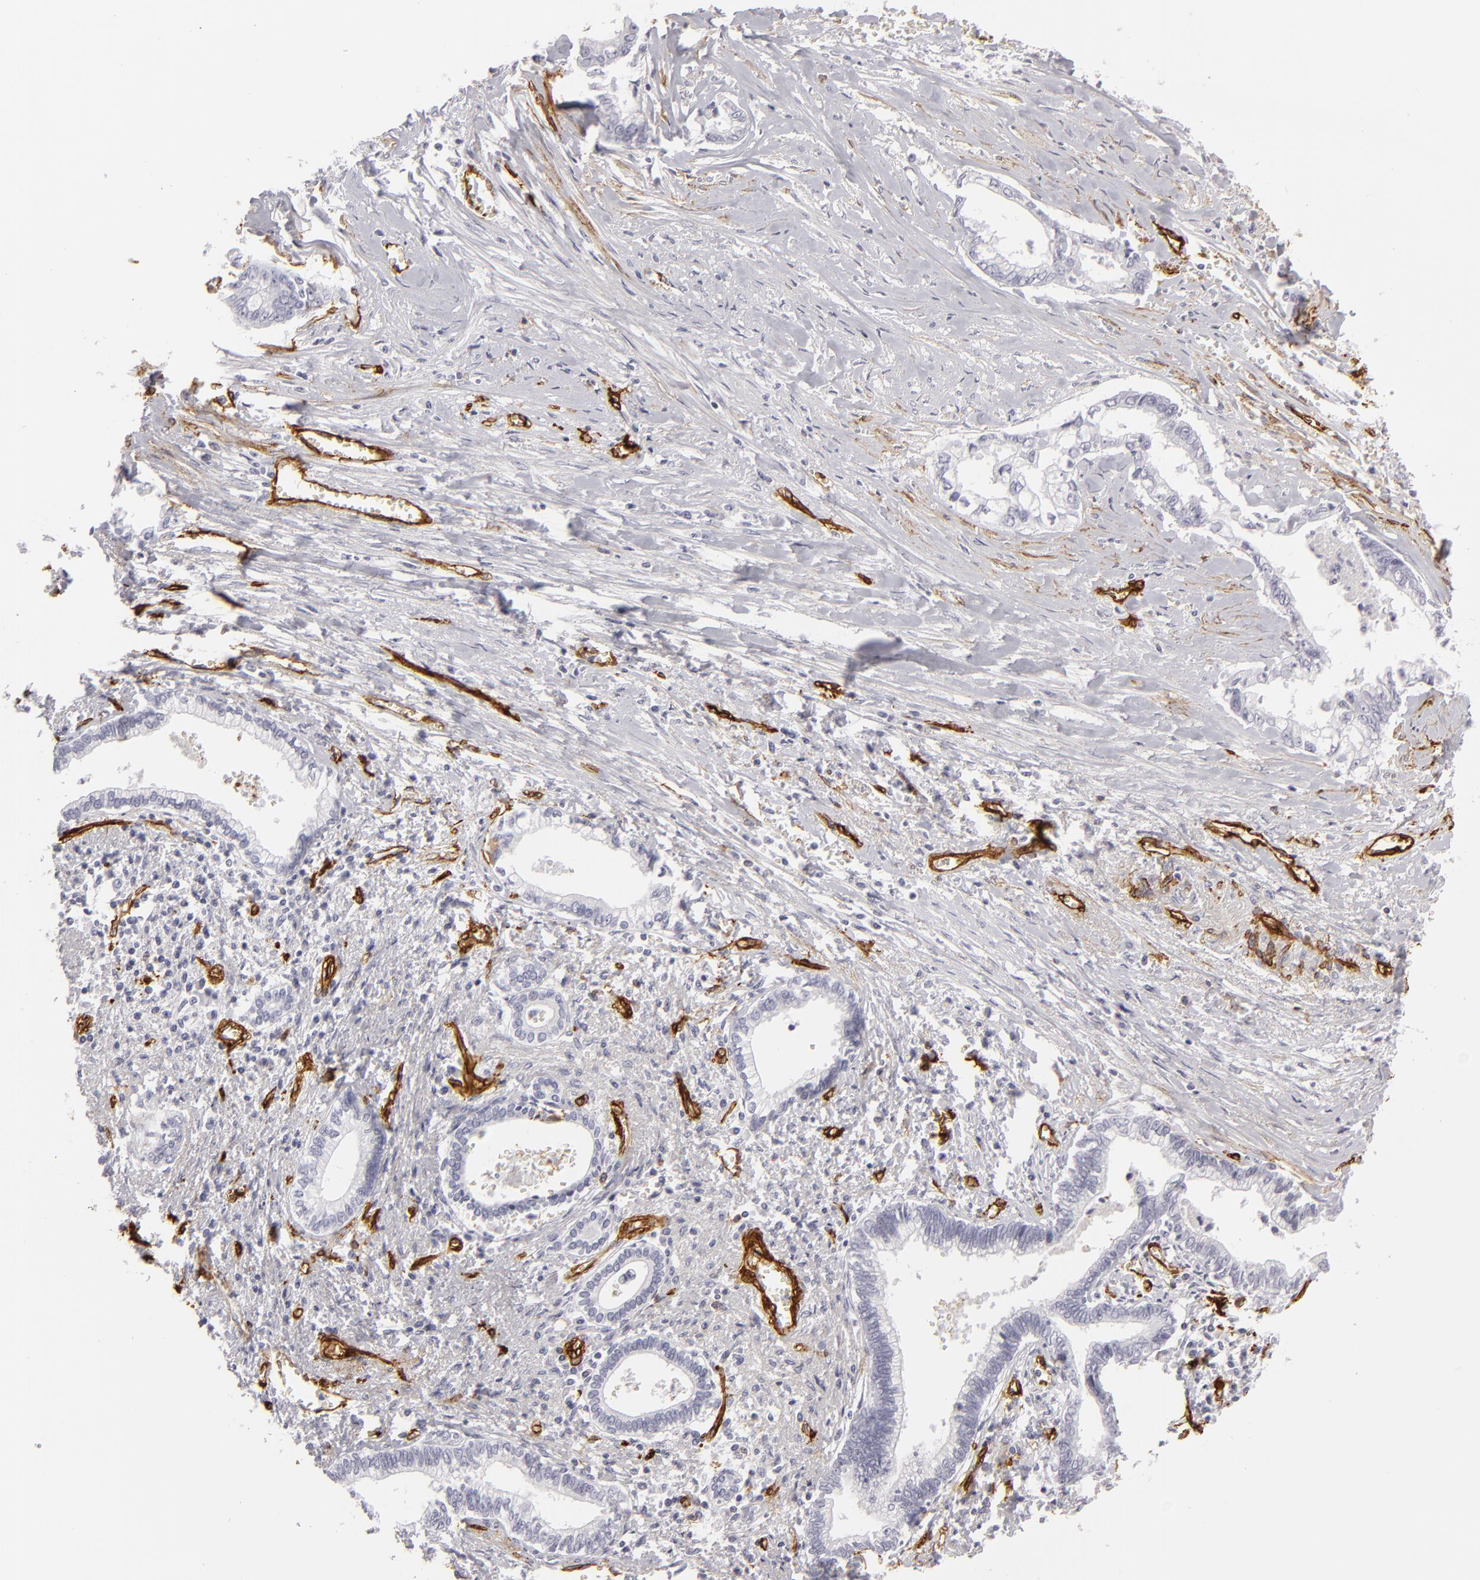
{"staining": {"intensity": "negative", "quantity": "none", "location": "none"}, "tissue": "liver cancer", "cell_type": "Tumor cells", "image_type": "cancer", "snomed": [{"axis": "morphology", "description": "Cholangiocarcinoma"}, {"axis": "topography", "description": "Liver"}], "caption": "Protein analysis of liver cholangiocarcinoma exhibits no significant expression in tumor cells.", "gene": "MCAM", "patient": {"sex": "male", "age": 57}}